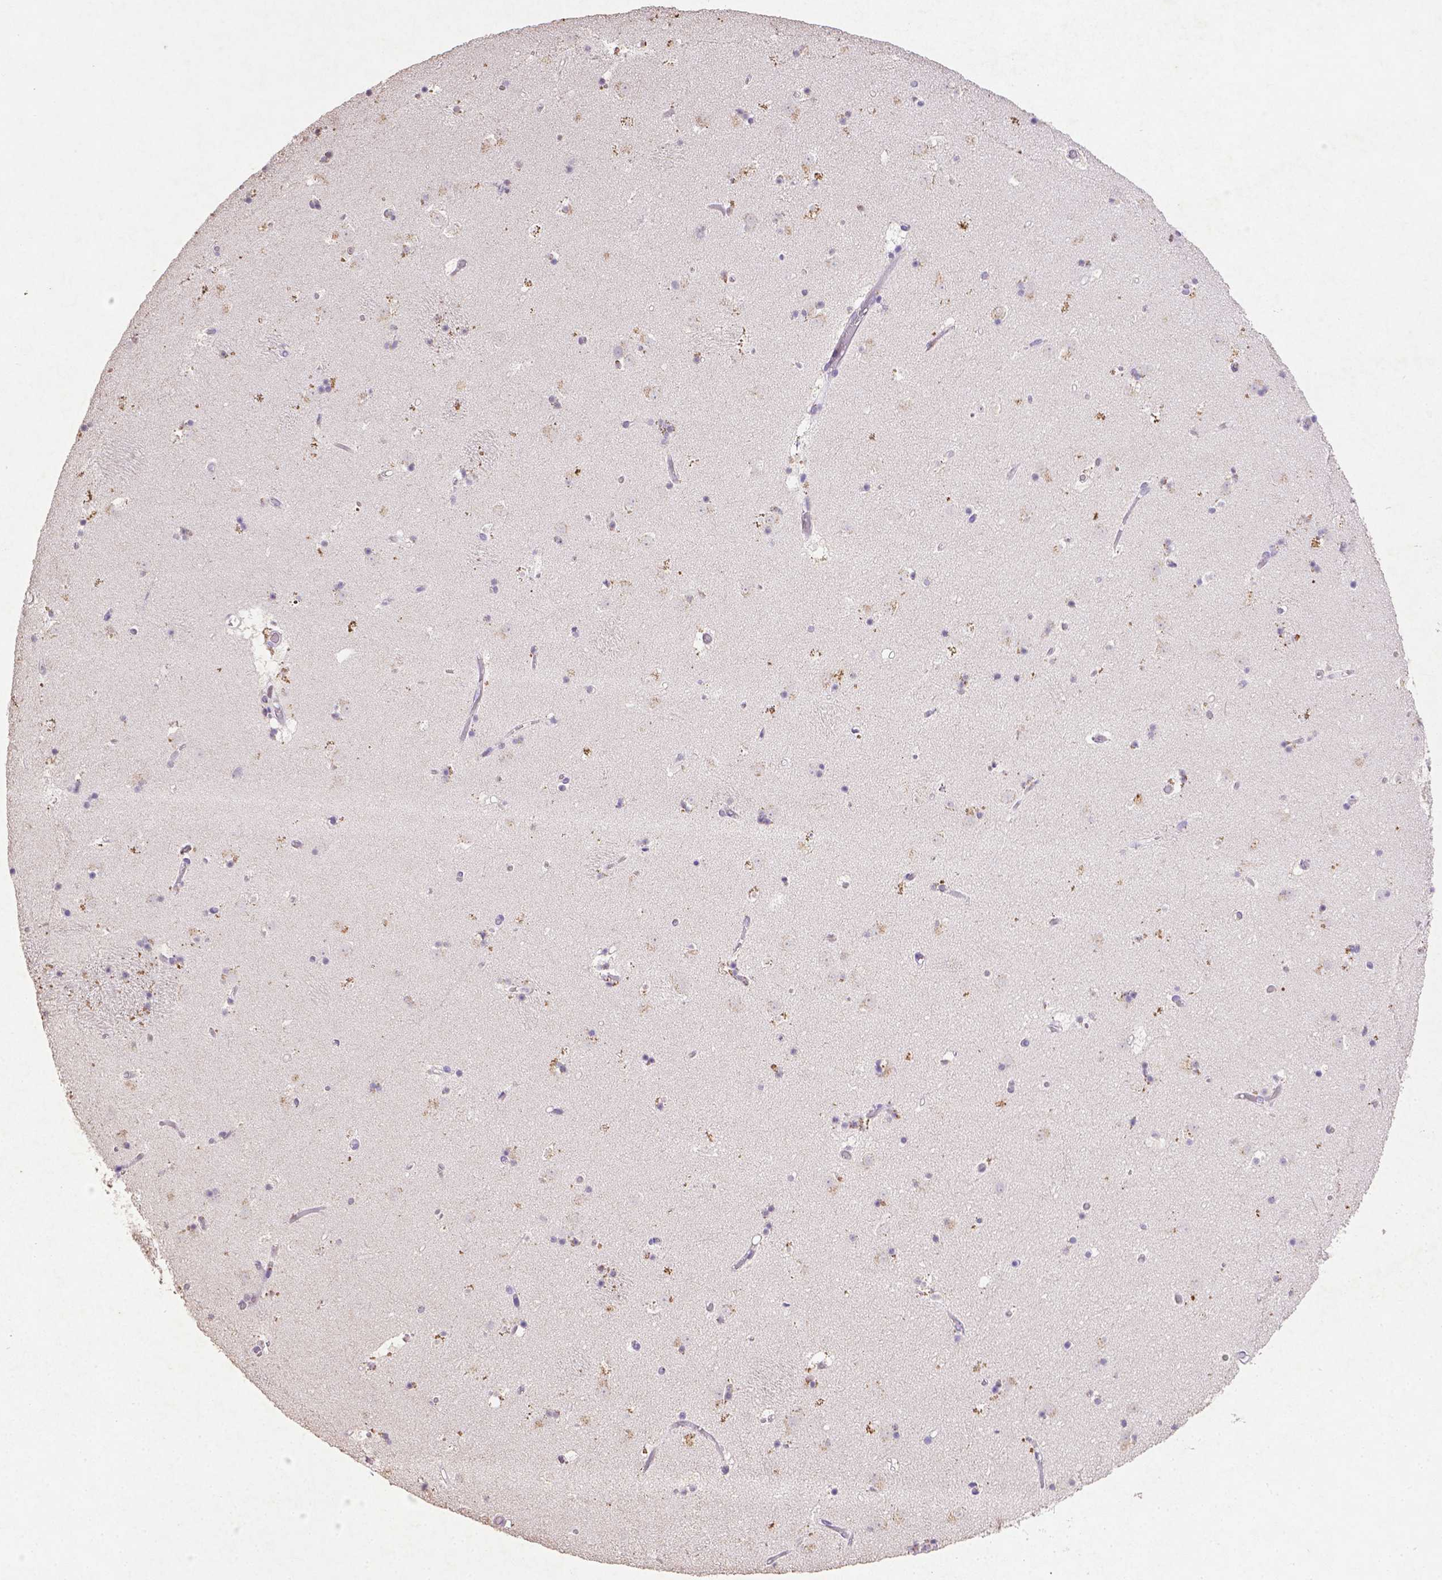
{"staining": {"intensity": "negative", "quantity": "none", "location": "none"}, "tissue": "caudate", "cell_type": "Glial cells", "image_type": "normal", "snomed": [{"axis": "morphology", "description": "Normal tissue, NOS"}, {"axis": "topography", "description": "Lateral ventricle wall"}], "caption": "Immunohistochemical staining of benign caudate displays no significant staining in glial cells. The staining is performed using DAB brown chromogen with nuclei counter-stained in using hematoxylin.", "gene": "CDKN1A", "patient": {"sex": "female", "age": 42}}